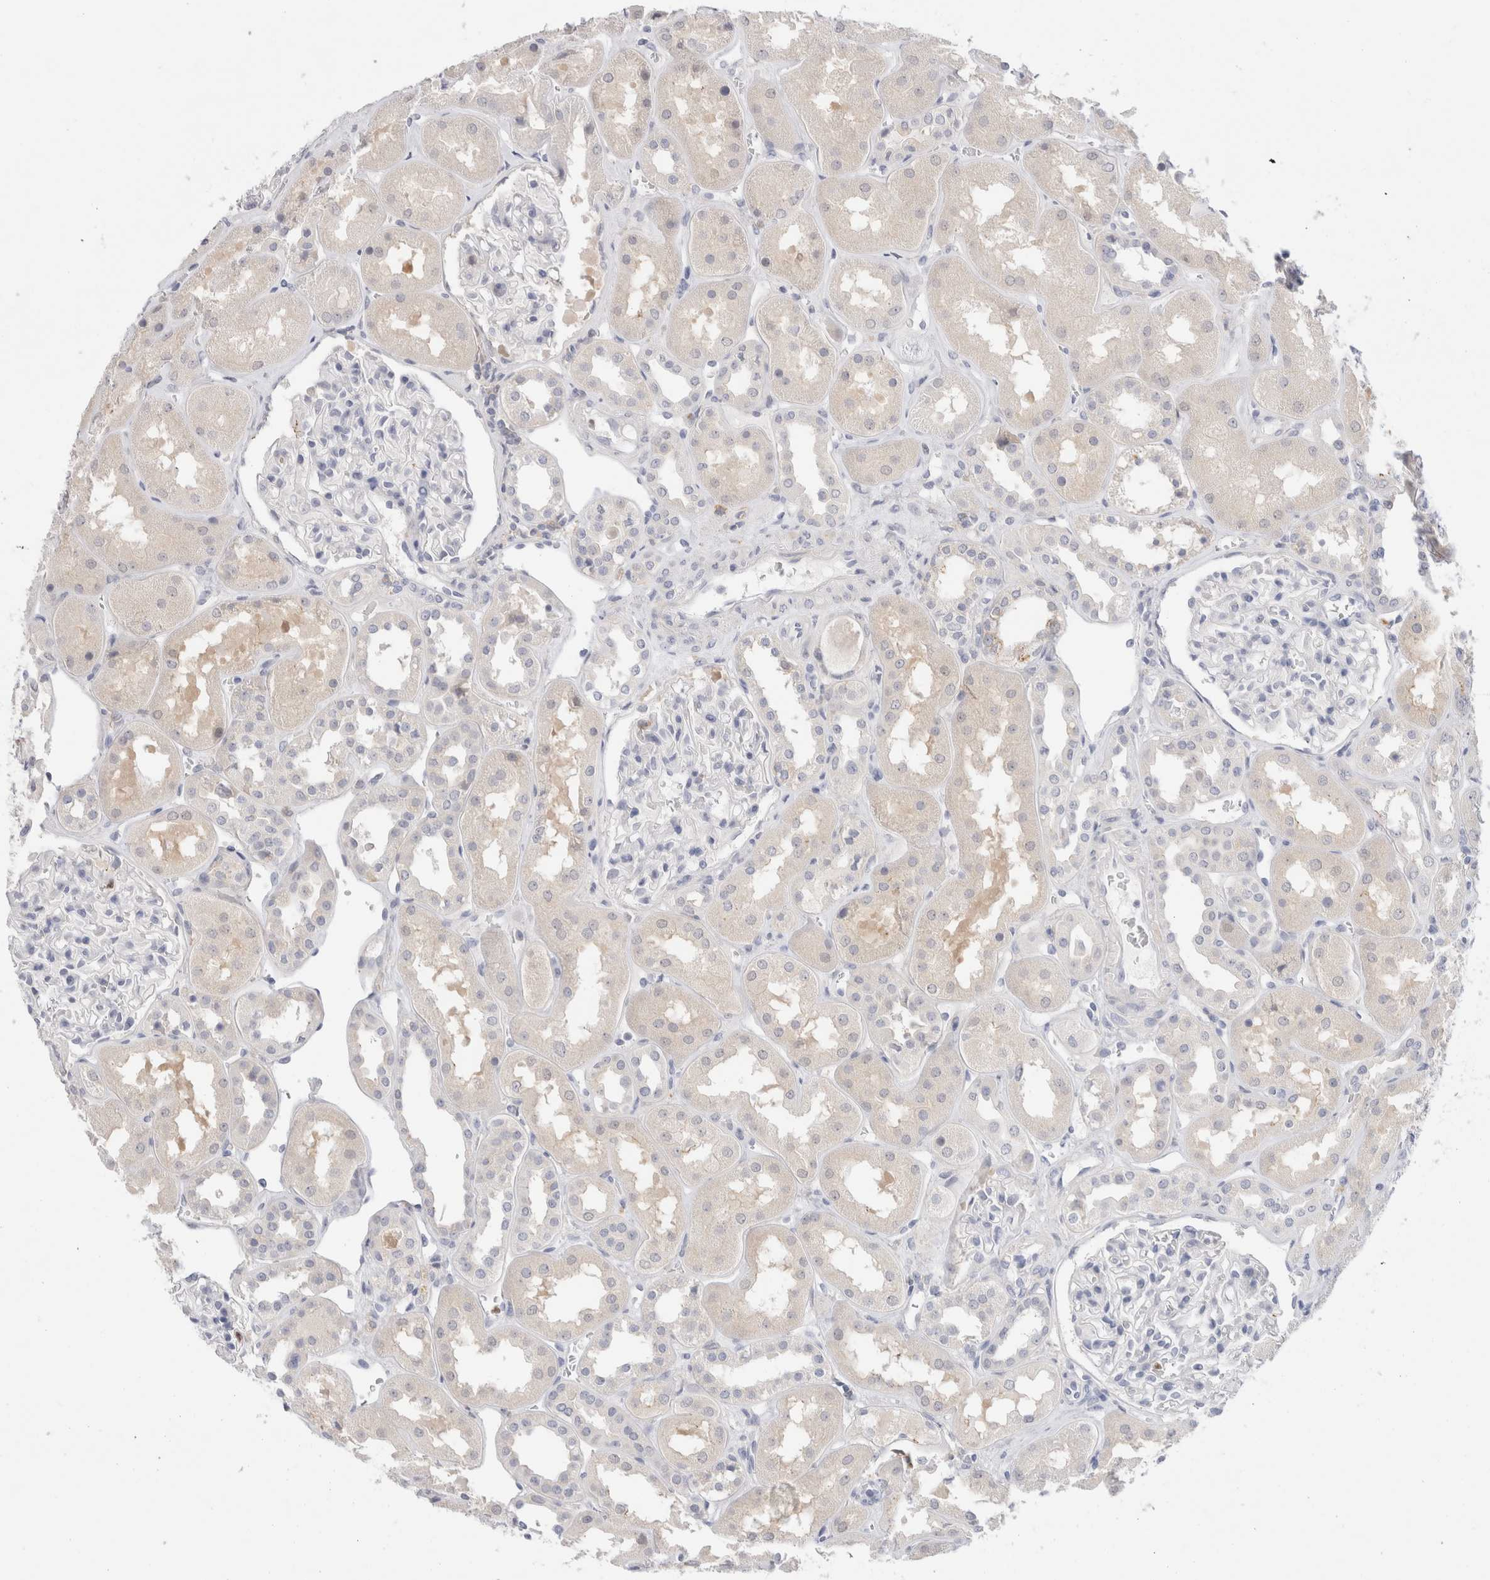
{"staining": {"intensity": "negative", "quantity": "none", "location": "none"}, "tissue": "kidney", "cell_type": "Cells in glomeruli", "image_type": "normal", "snomed": [{"axis": "morphology", "description": "Normal tissue, NOS"}, {"axis": "topography", "description": "Kidney"}], "caption": "Immunohistochemical staining of normal kidney reveals no significant positivity in cells in glomeruli.", "gene": "ADAM30", "patient": {"sex": "male", "age": 70}}